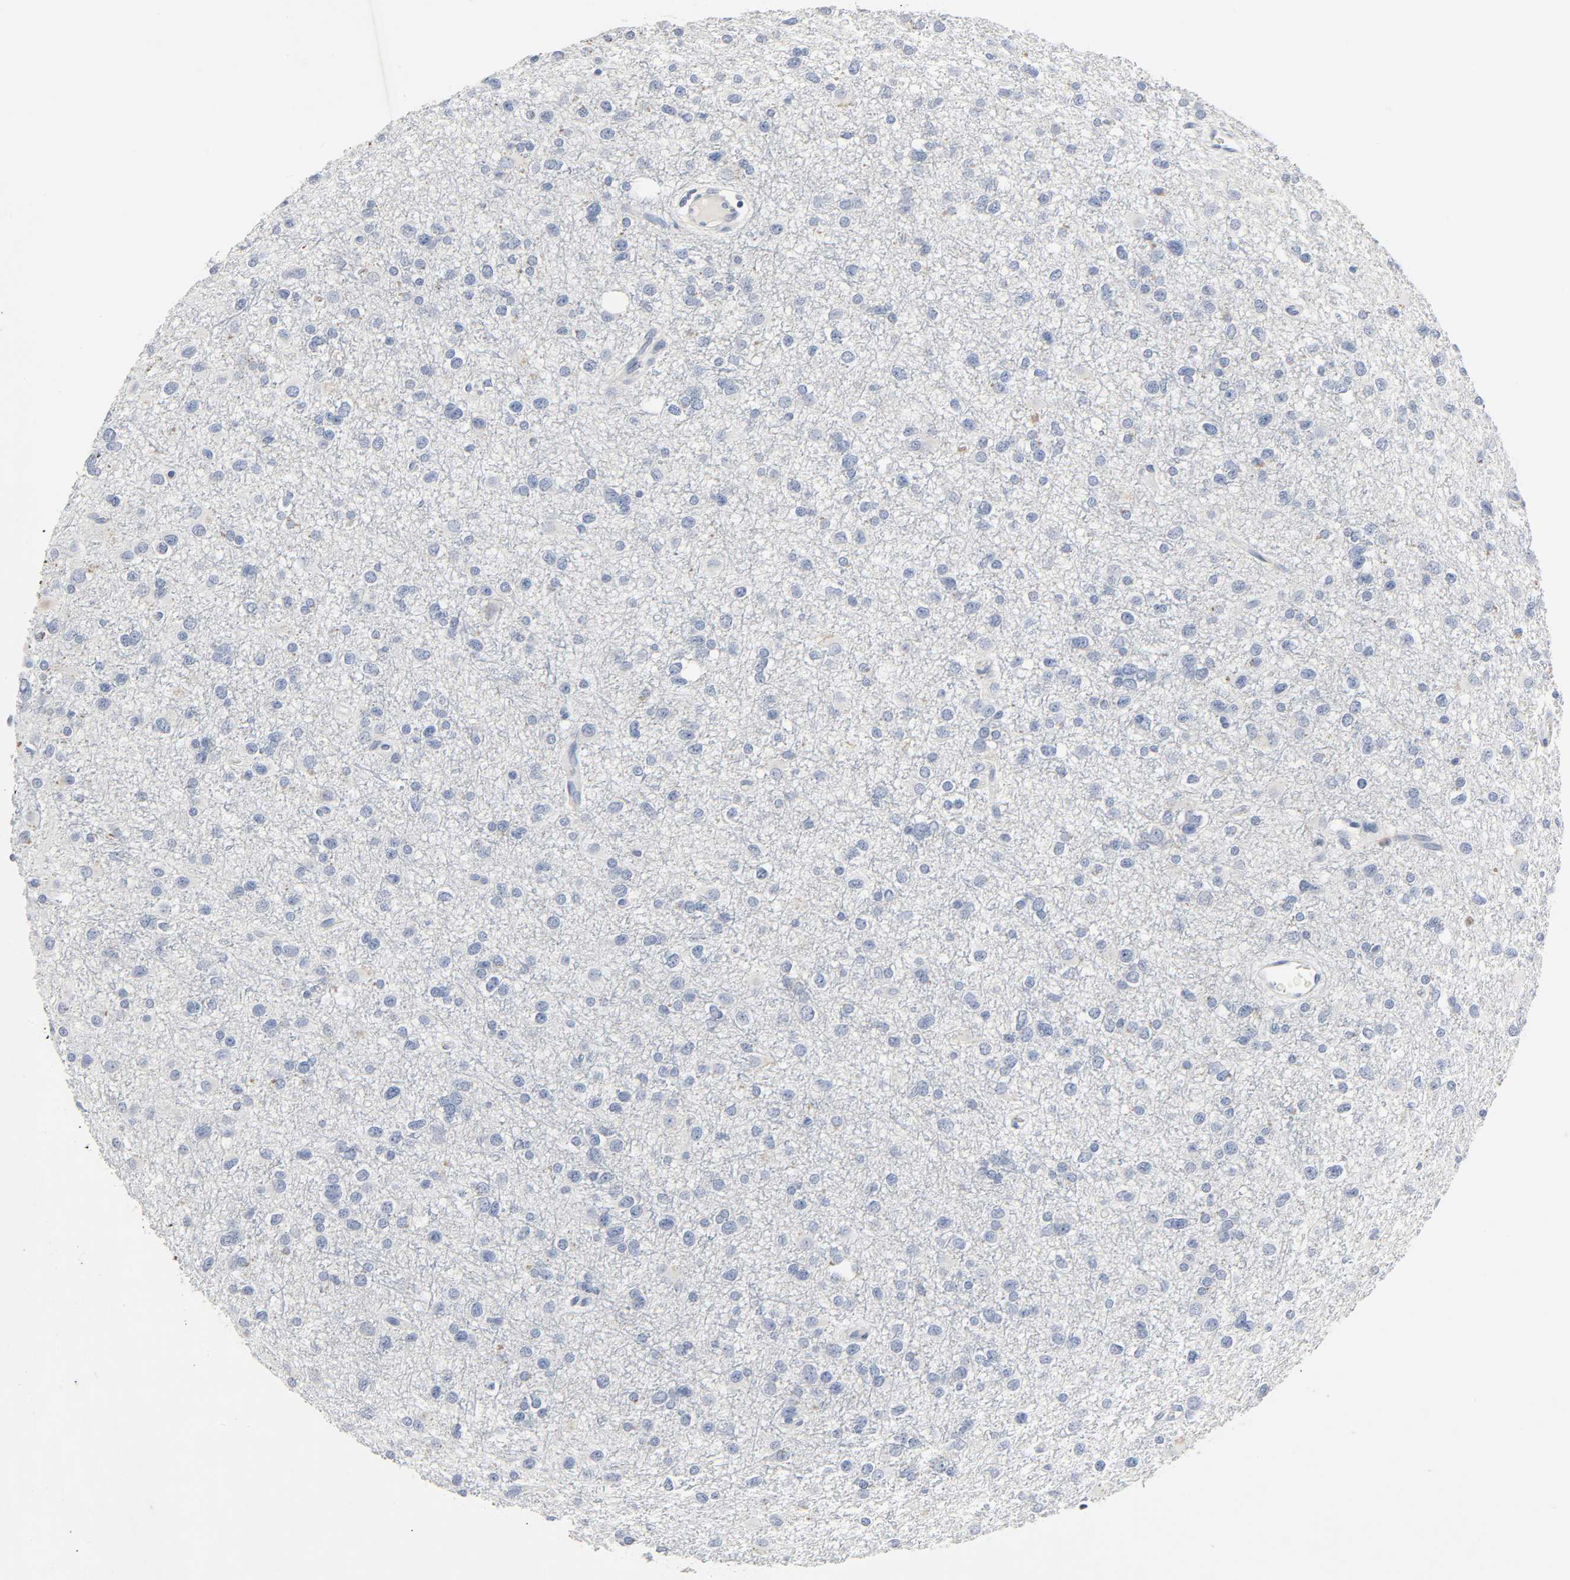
{"staining": {"intensity": "negative", "quantity": "none", "location": "none"}, "tissue": "glioma", "cell_type": "Tumor cells", "image_type": "cancer", "snomed": [{"axis": "morphology", "description": "Glioma, malignant, Low grade"}, {"axis": "topography", "description": "Brain"}], "caption": "Tumor cells are negative for protein expression in human glioma.", "gene": "FBLN5", "patient": {"sex": "male", "age": 42}}